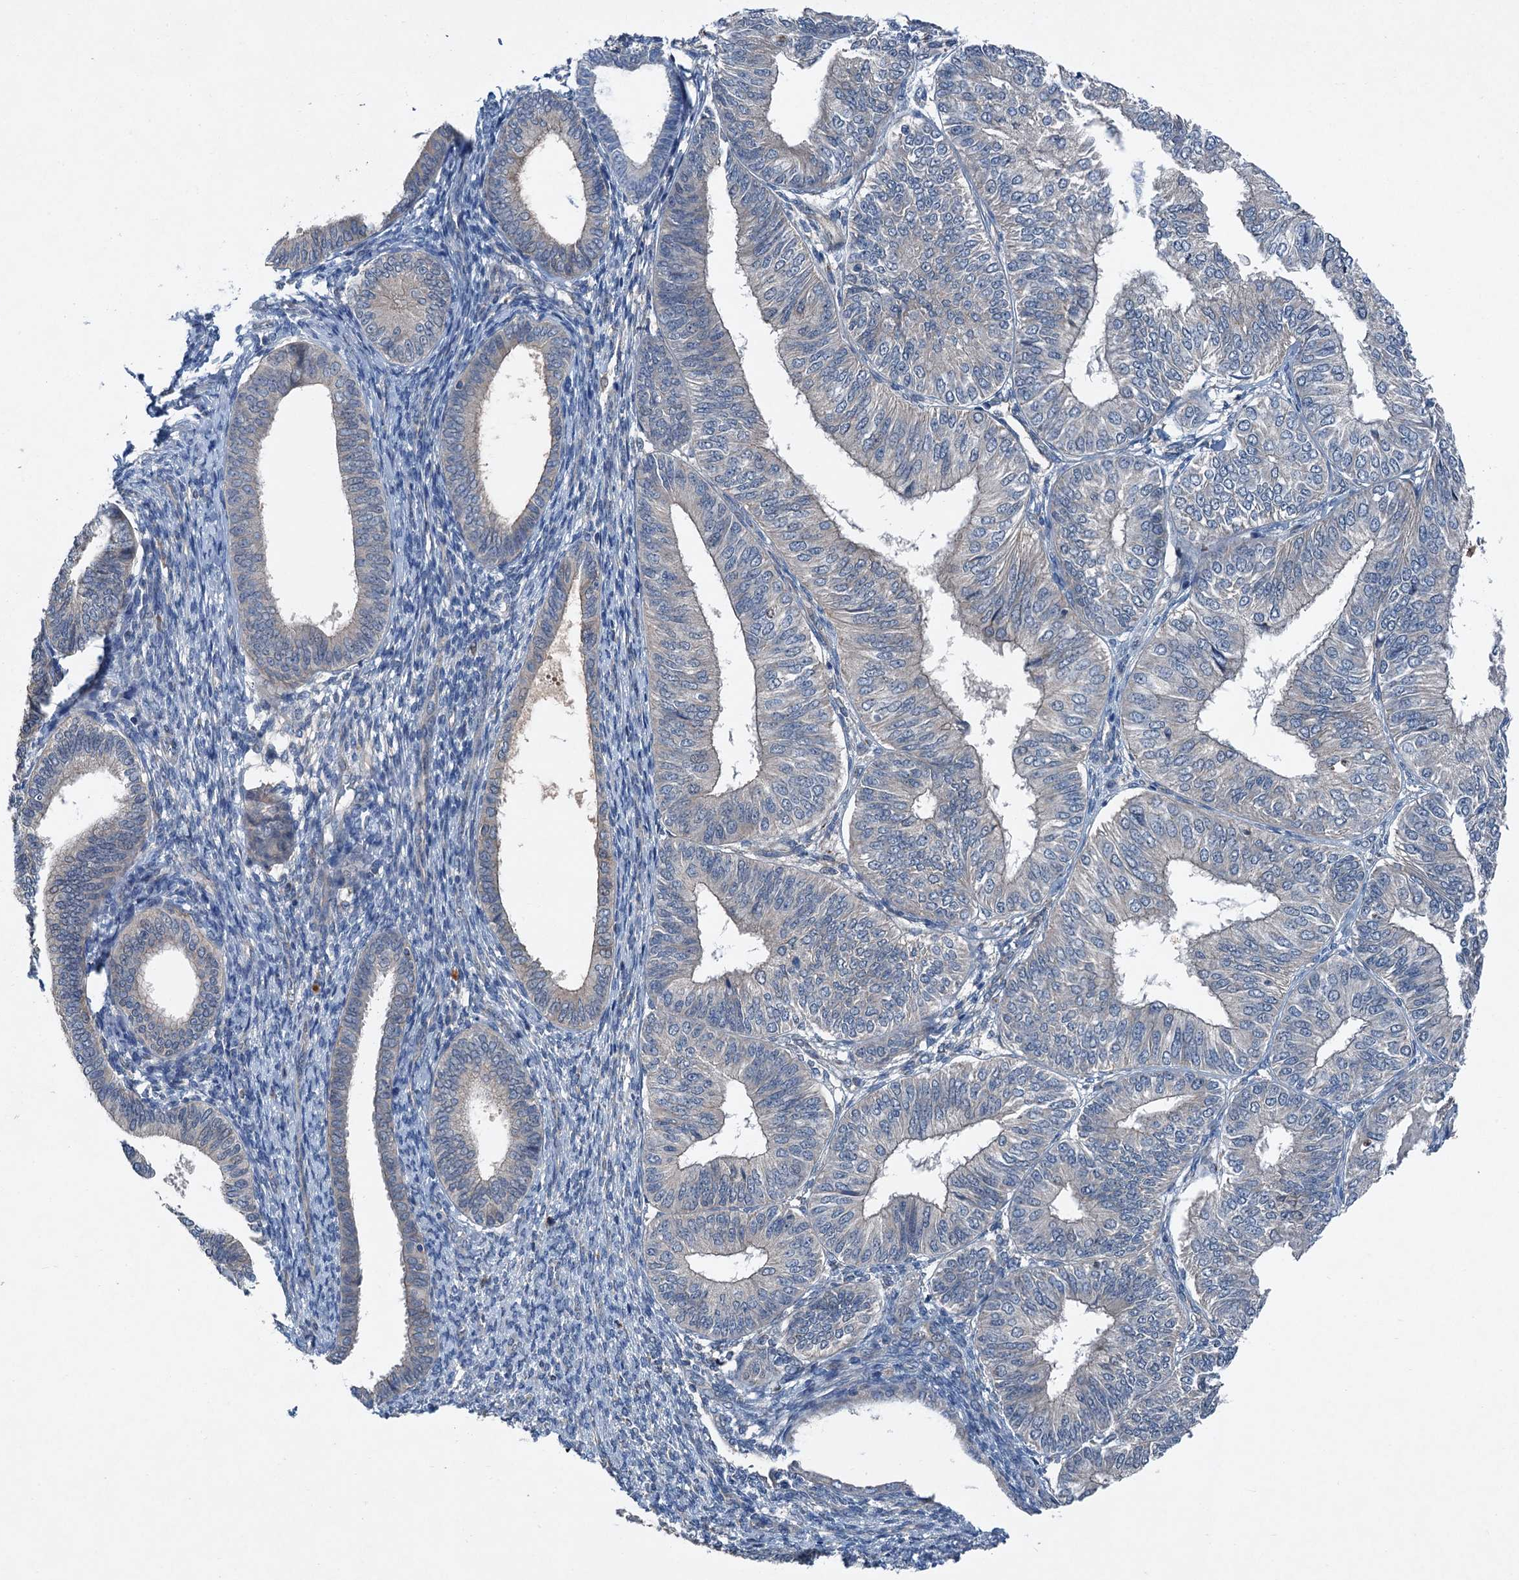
{"staining": {"intensity": "negative", "quantity": "none", "location": "none"}, "tissue": "endometrial cancer", "cell_type": "Tumor cells", "image_type": "cancer", "snomed": [{"axis": "morphology", "description": "Adenocarcinoma, NOS"}, {"axis": "topography", "description": "Endometrium"}], "caption": "Endometrial cancer (adenocarcinoma) was stained to show a protein in brown. There is no significant staining in tumor cells.", "gene": "SLC2A10", "patient": {"sex": "female", "age": 58}}